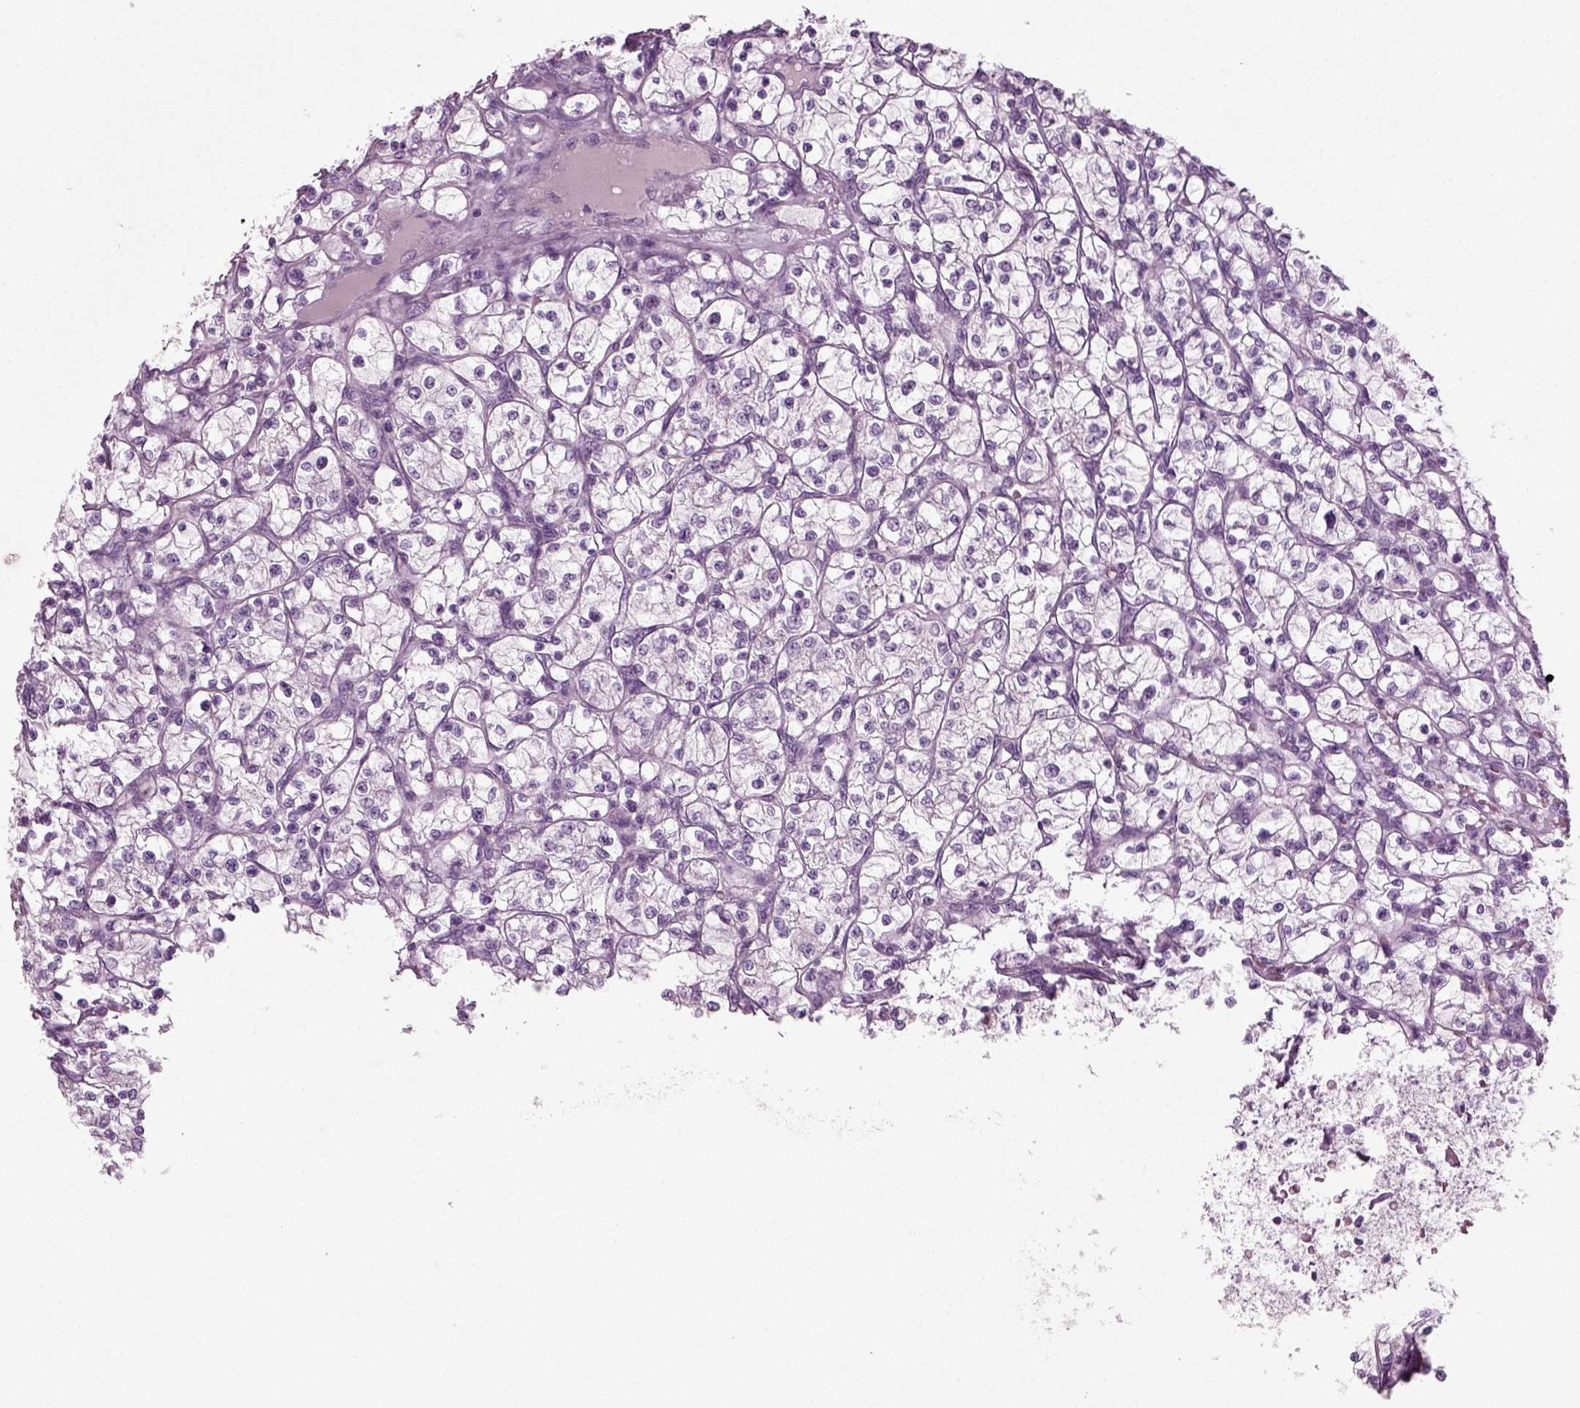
{"staining": {"intensity": "negative", "quantity": "none", "location": "none"}, "tissue": "renal cancer", "cell_type": "Tumor cells", "image_type": "cancer", "snomed": [{"axis": "morphology", "description": "Adenocarcinoma, NOS"}, {"axis": "topography", "description": "Kidney"}], "caption": "Tumor cells are negative for brown protein staining in renal cancer (adenocarcinoma).", "gene": "ZC2HC1C", "patient": {"sex": "female", "age": 64}}